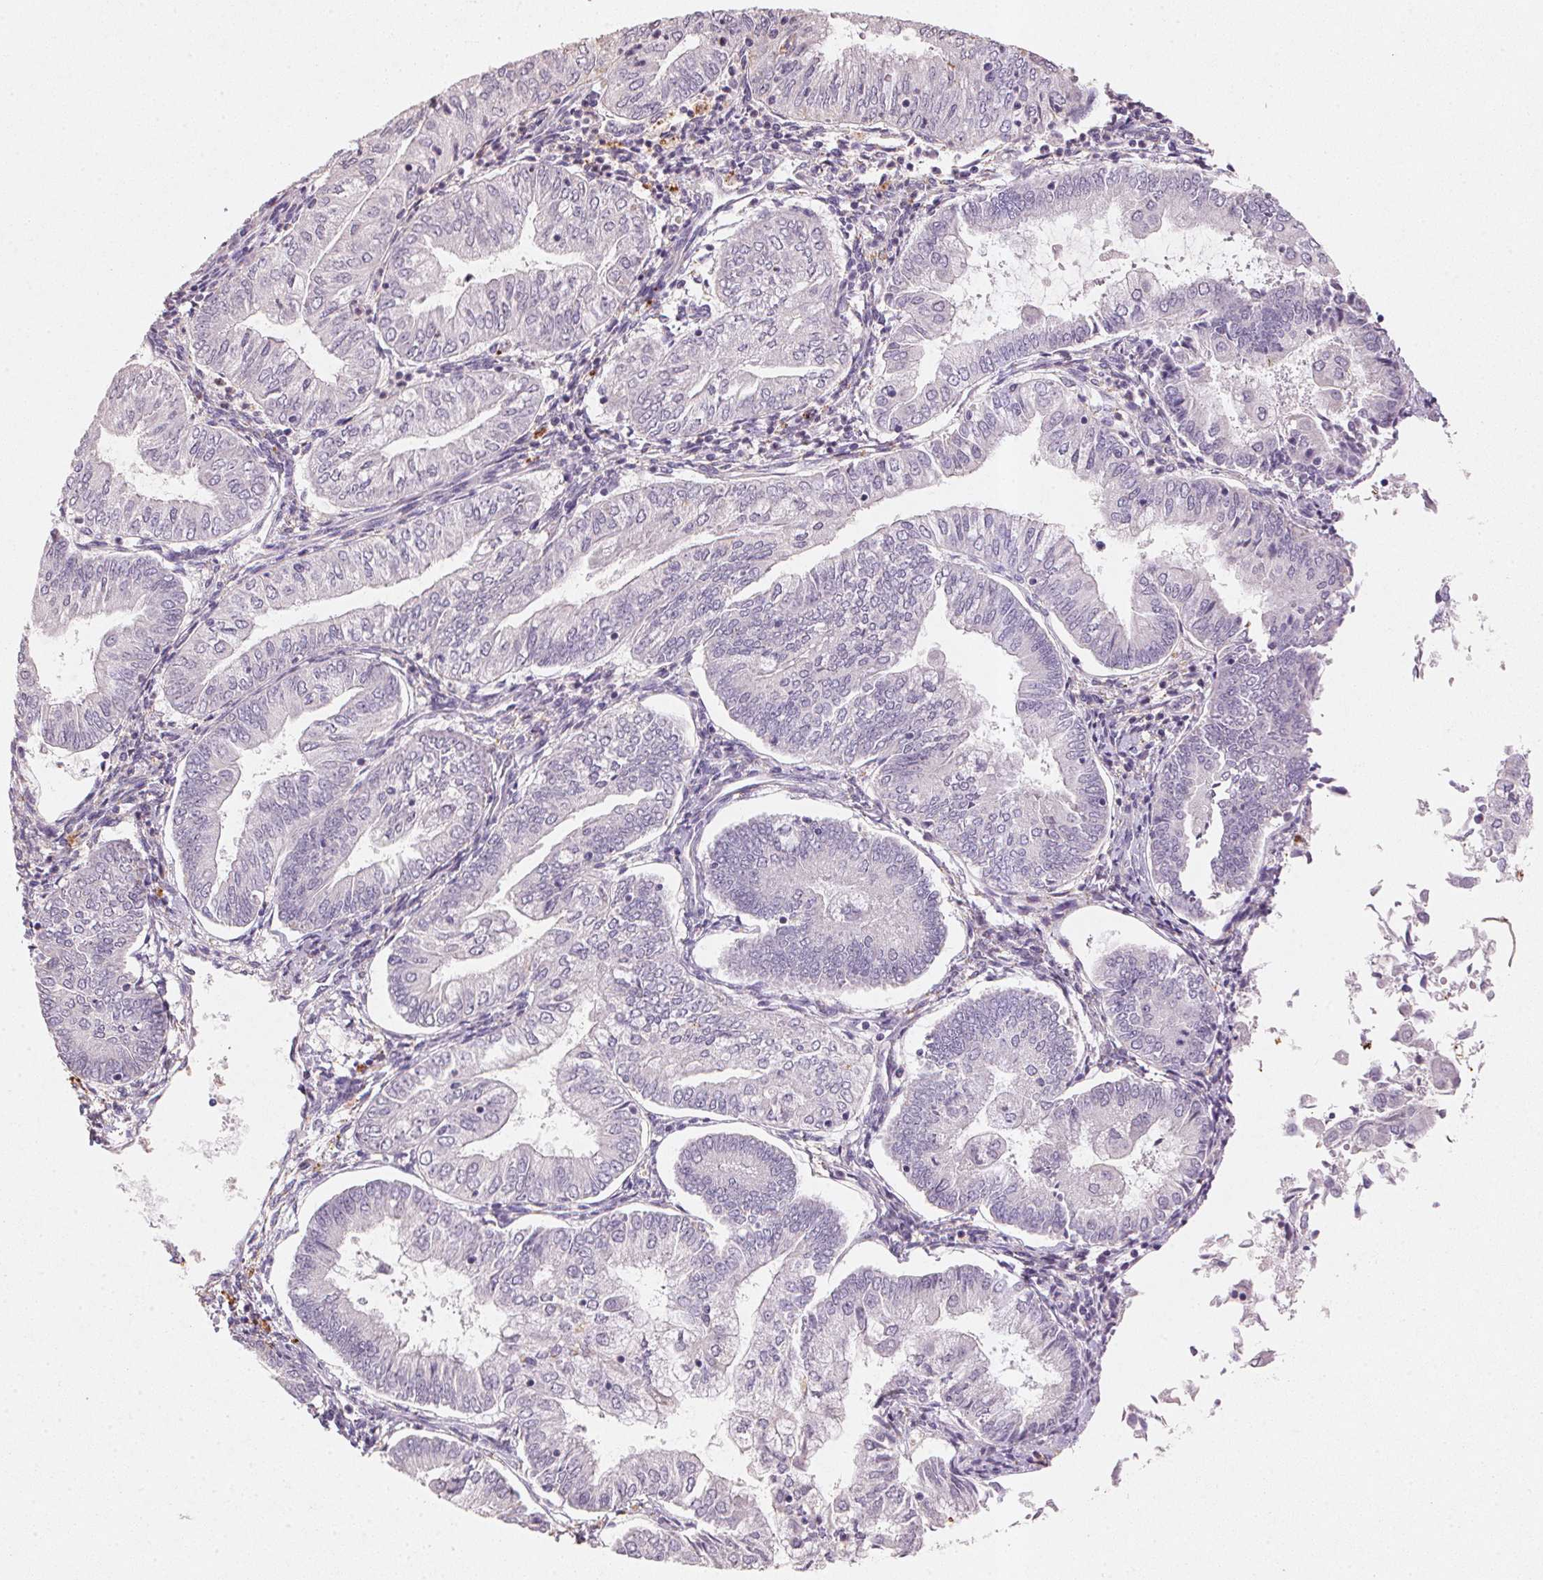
{"staining": {"intensity": "negative", "quantity": "none", "location": "none"}, "tissue": "endometrial cancer", "cell_type": "Tumor cells", "image_type": "cancer", "snomed": [{"axis": "morphology", "description": "Adenocarcinoma, NOS"}, {"axis": "topography", "description": "Endometrium"}], "caption": "DAB immunohistochemical staining of human endometrial cancer (adenocarcinoma) exhibits no significant staining in tumor cells.", "gene": "CXCL5", "patient": {"sex": "female", "age": 55}}